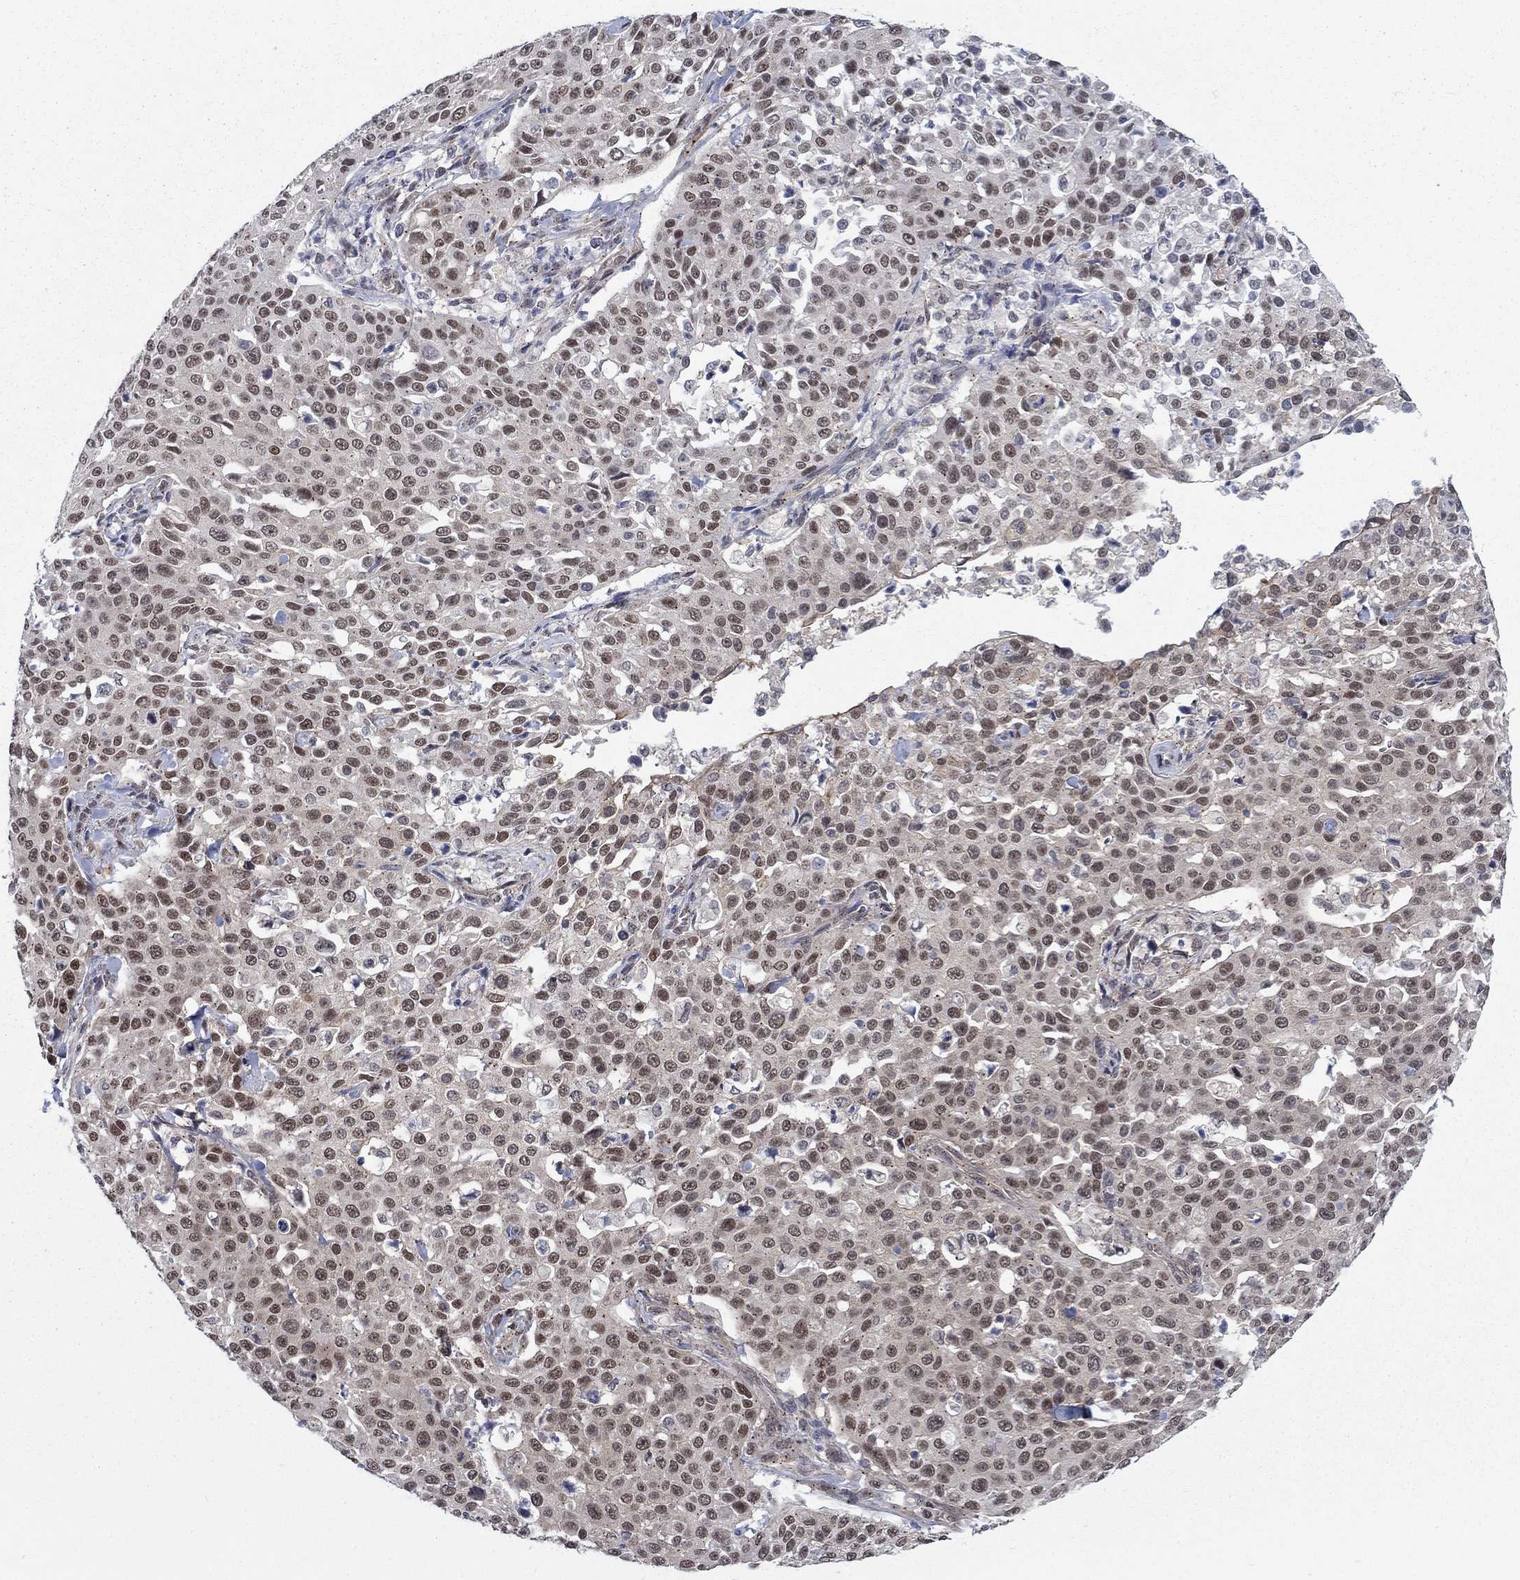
{"staining": {"intensity": "moderate", "quantity": "25%-75%", "location": "nuclear"}, "tissue": "cervical cancer", "cell_type": "Tumor cells", "image_type": "cancer", "snomed": [{"axis": "morphology", "description": "Squamous cell carcinoma, NOS"}, {"axis": "topography", "description": "Cervix"}], "caption": "Protein staining reveals moderate nuclear positivity in about 25%-75% of tumor cells in squamous cell carcinoma (cervical).", "gene": "SH3RF1", "patient": {"sex": "female", "age": 26}}